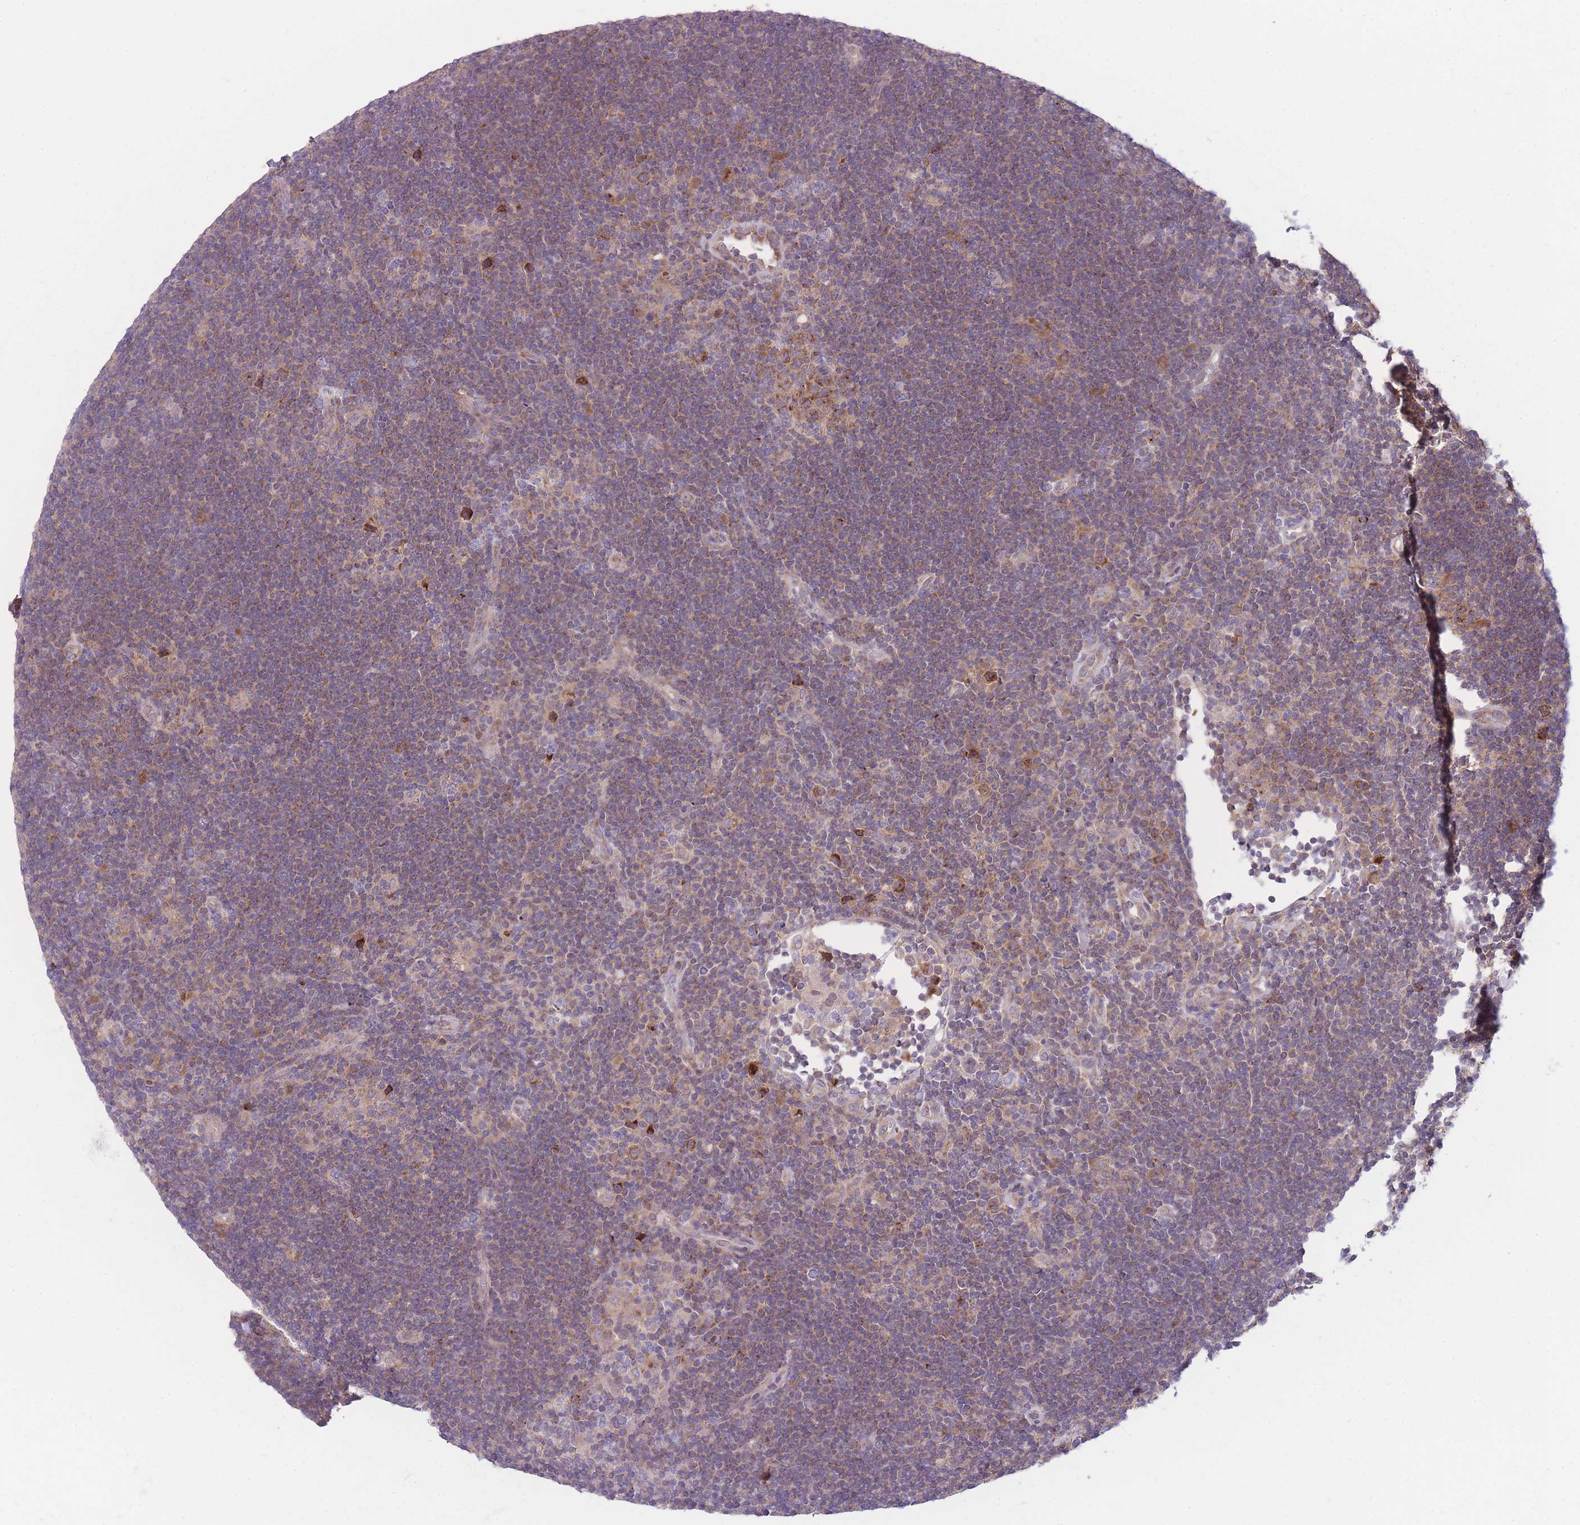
{"staining": {"intensity": "weak", "quantity": ">75%", "location": "cytoplasmic/membranous"}, "tissue": "lymphoma", "cell_type": "Tumor cells", "image_type": "cancer", "snomed": [{"axis": "morphology", "description": "Hodgkin's disease, NOS"}, {"axis": "topography", "description": "Lymph node"}], "caption": "There is low levels of weak cytoplasmic/membranous staining in tumor cells of lymphoma, as demonstrated by immunohistochemical staining (brown color).", "gene": "CCT6B", "patient": {"sex": "female", "age": 57}}